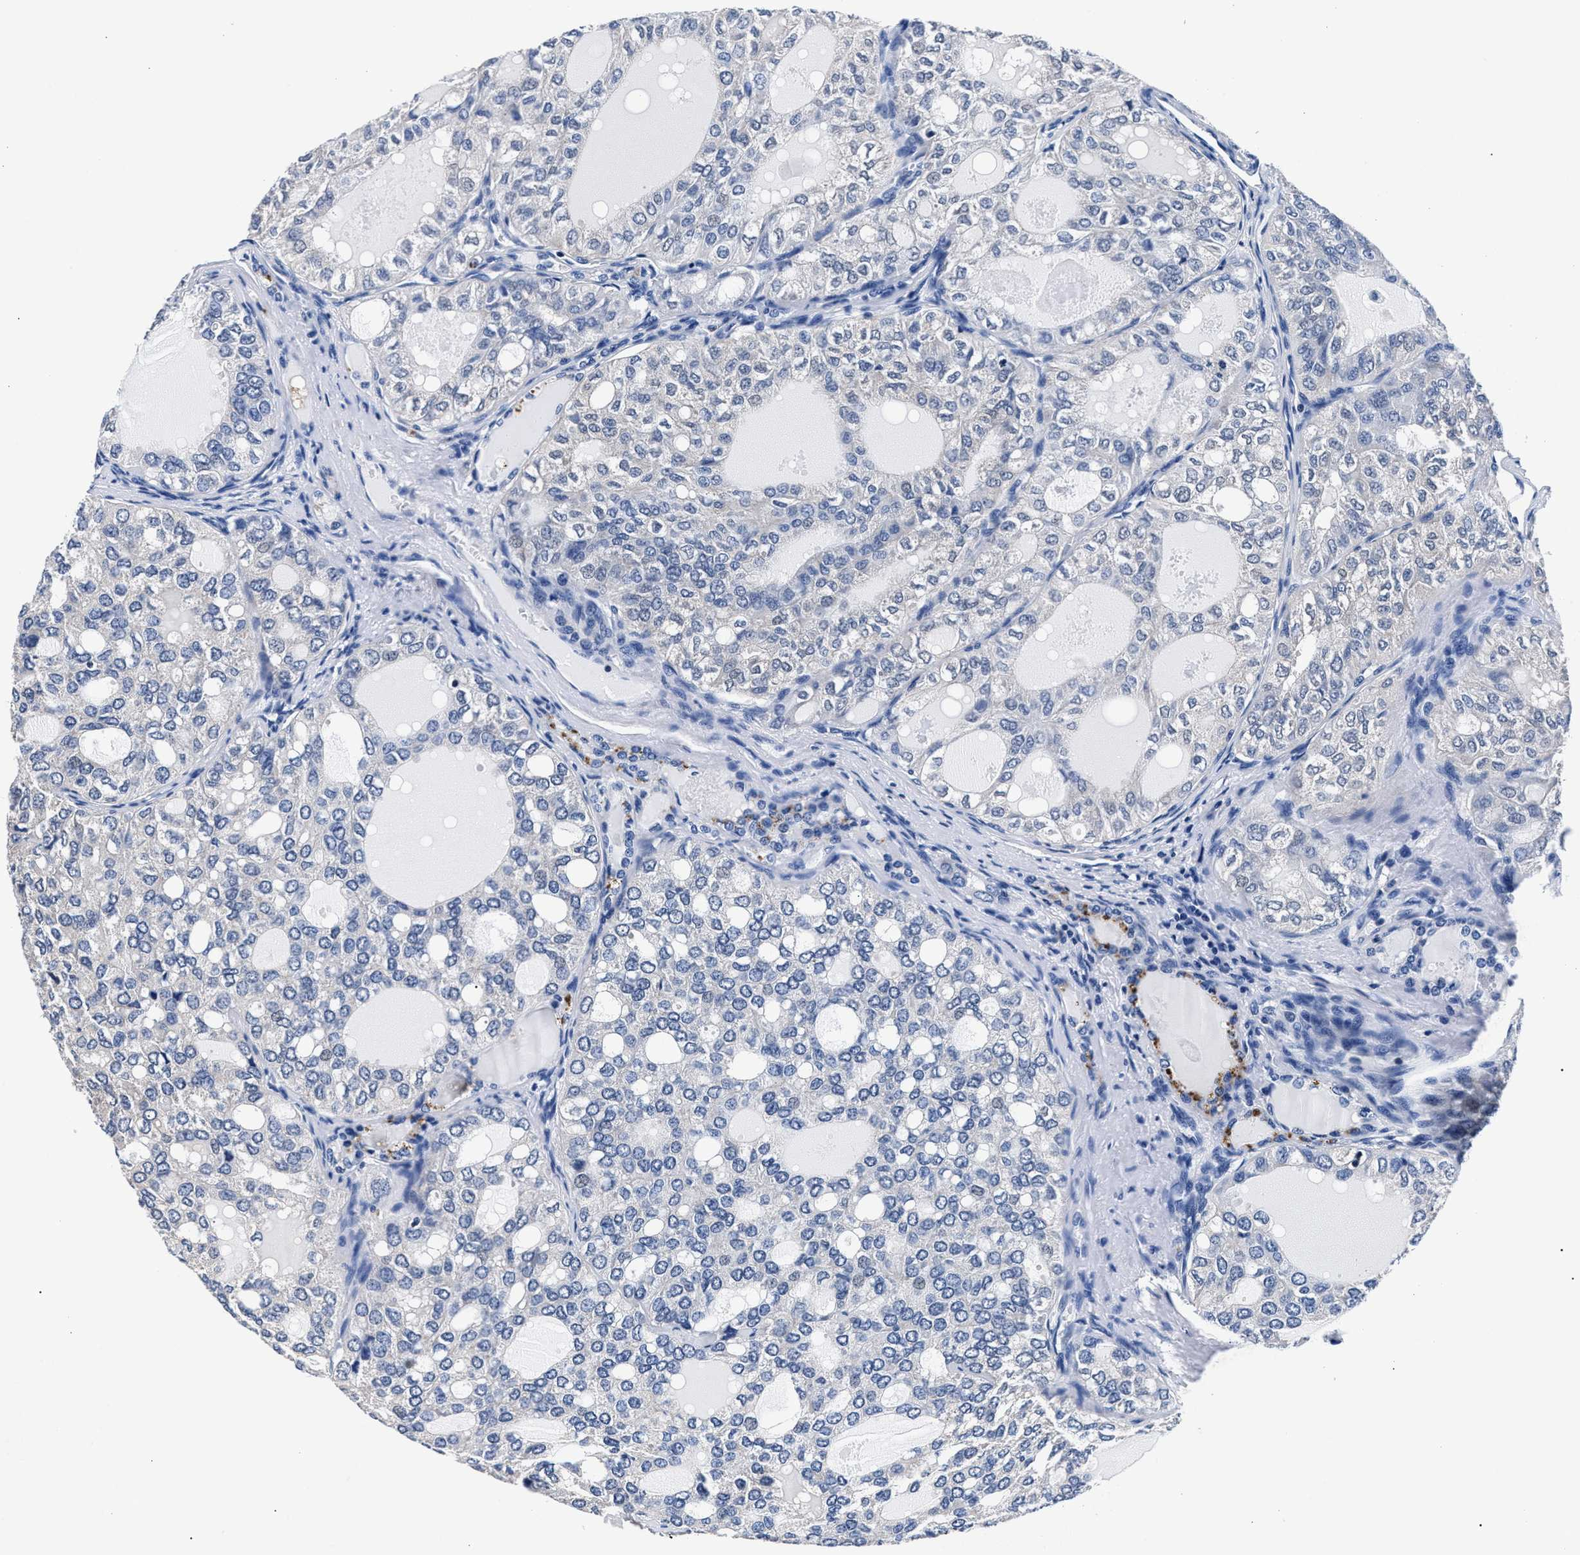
{"staining": {"intensity": "negative", "quantity": "none", "location": "none"}, "tissue": "thyroid cancer", "cell_type": "Tumor cells", "image_type": "cancer", "snomed": [{"axis": "morphology", "description": "Follicular adenoma carcinoma, NOS"}, {"axis": "topography", "description": "Thyroid gland"}], "caption": "IHC image of human thyroid cancer stained for a protein (brown), which displays no staining in tumor cells.", "gene": "PHF24", "patient": {"sex": "male", "age": 75}}